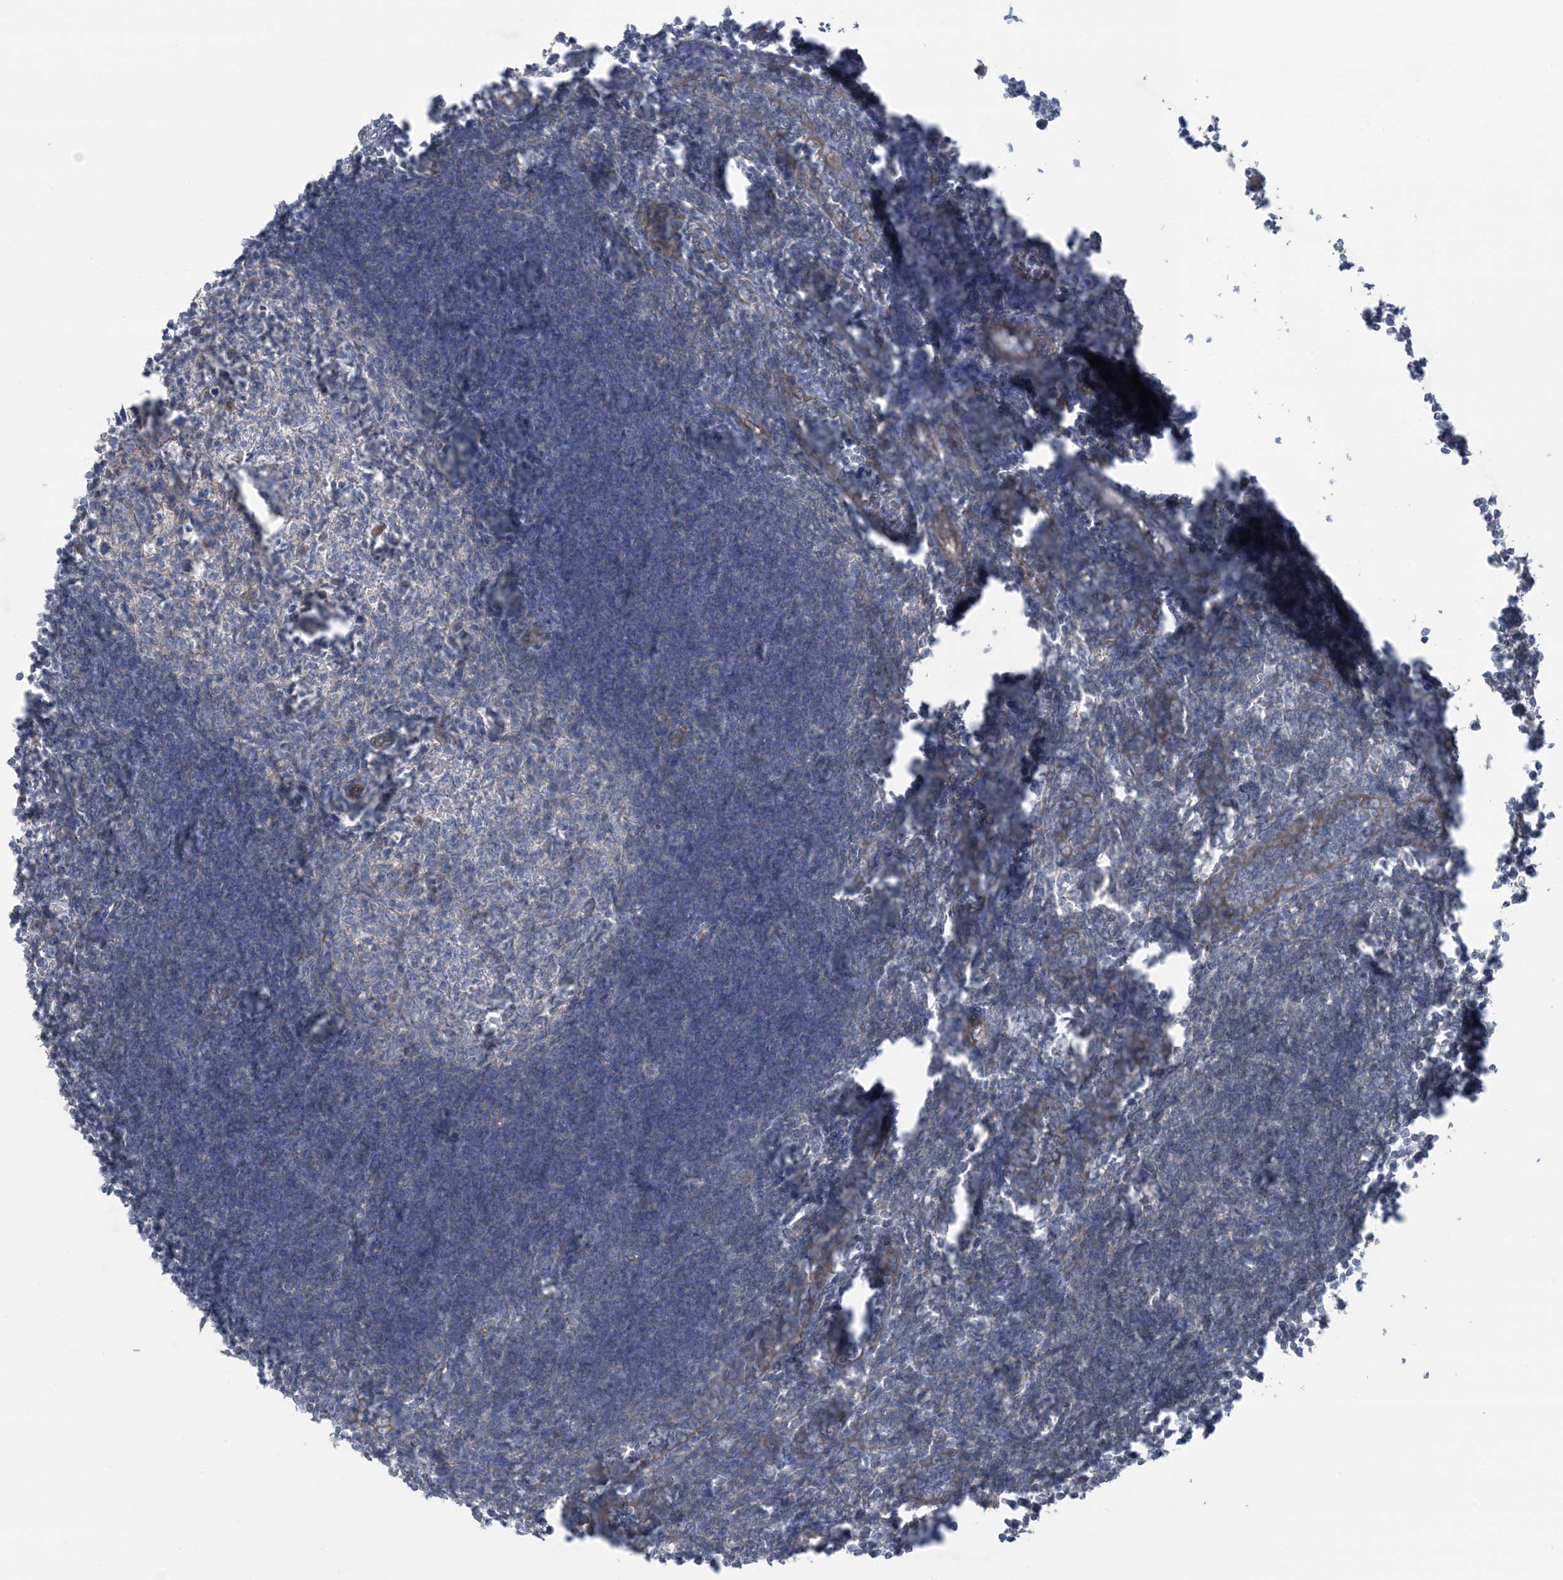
{"staining": {"intensity": "moderate", "quantity": "<25%", "location": "cytoplasmic/membranous"}, "tissue": "lymph node", "cell_type": "Germinal center cells", "image_type": "normal", "snomed": [{"axis": "morphology", "description": "Normal tissue, NOS"}, {"axis": "morphology", "description": "Malignant melanoma, Metastatic site"}, {"axis": "topography", "description": "Lymph node"}], "caption": "Brown immunohistochemical staining in unremarkable human lymph node exhibits moderate cytoplasmic/membranous expression in about <25% of germinal center cells. Nuclei are stained in blue.", "gene": "CCNY", "patient": {"sex": "male", "age": 41}}